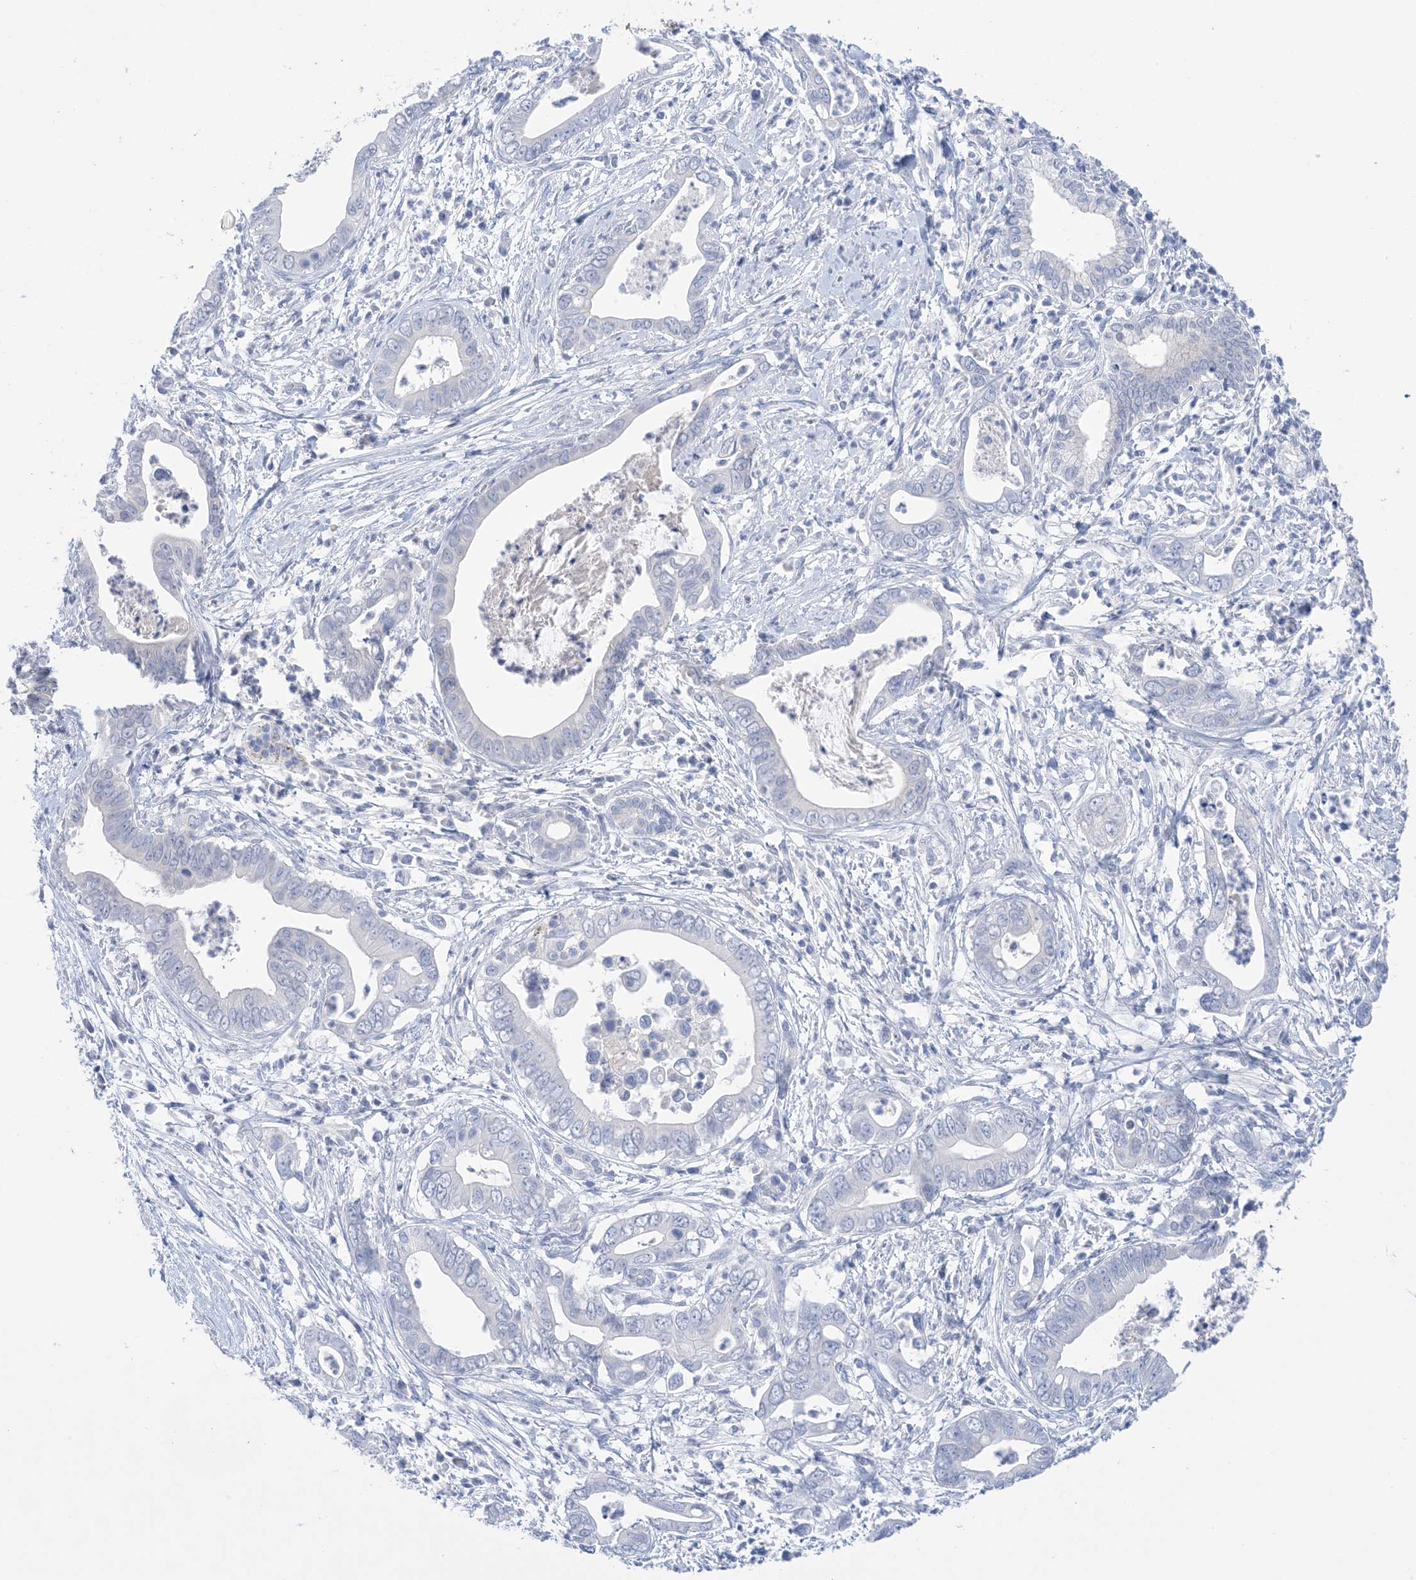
{"staining": {"intensity": "negative", "quantity": "none", "location": "none"}, "tissue": "pancreatic cancer", "cell_type": "Tumor cells", "image_type": "cancer", "snomed": [{"axis": "morphology", "description": "Adenocarcinoma, NOS"}, {"axis": "topography", "description": "Pancreas"}], "caption": "Adenocarcinoma (pancreatic) was stained to show a protein in brown. There is no significant positivity in tumor cells. (Stains: DAB (3,3'-diaminobenzidine) immunohistochemistry with hematoxylin counter stain, Microscopy: brightfield microscopy at high magnification).", "gene": "DSC3", "patient": {"sex": "male", "age": 75}}